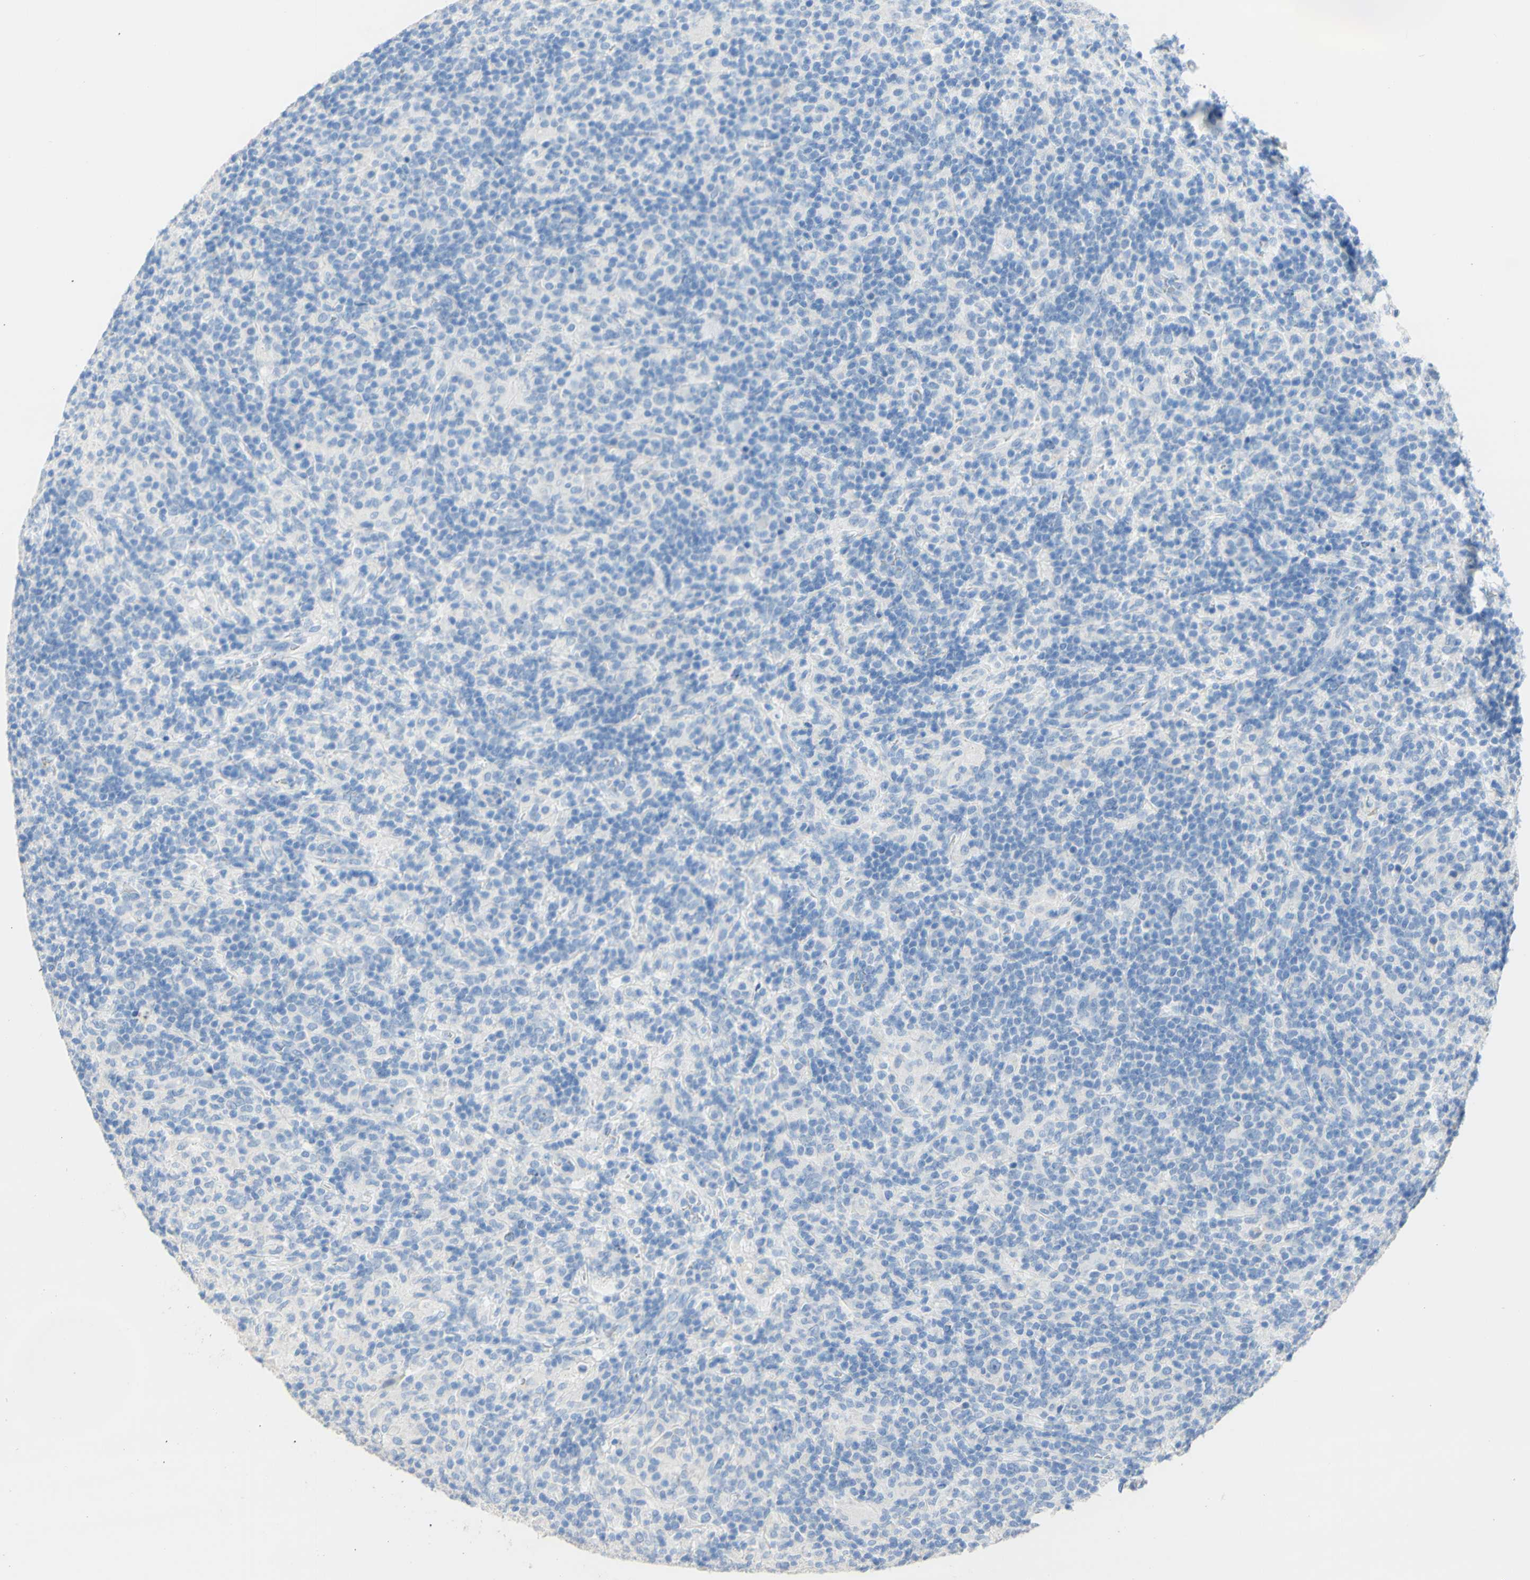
{"staining": {"intensity": "negative", "quantity": "none", "location": "none"}, "tissue": "lymphoma", "cell_type": "Tumor cells", "image_type": "cancer", "snomed": [{"axis": "morphology", "description": "Hodgkin's disease, NOS"}, {"axis": "topography", "description": "Lymph node"}], "caption": "Human lymphoma stained for a protein using immunohistochemistry exhibits no positivity in tumor cells.", "gene": "DSC2", "patient": {"sex": "male", "age": 70}}